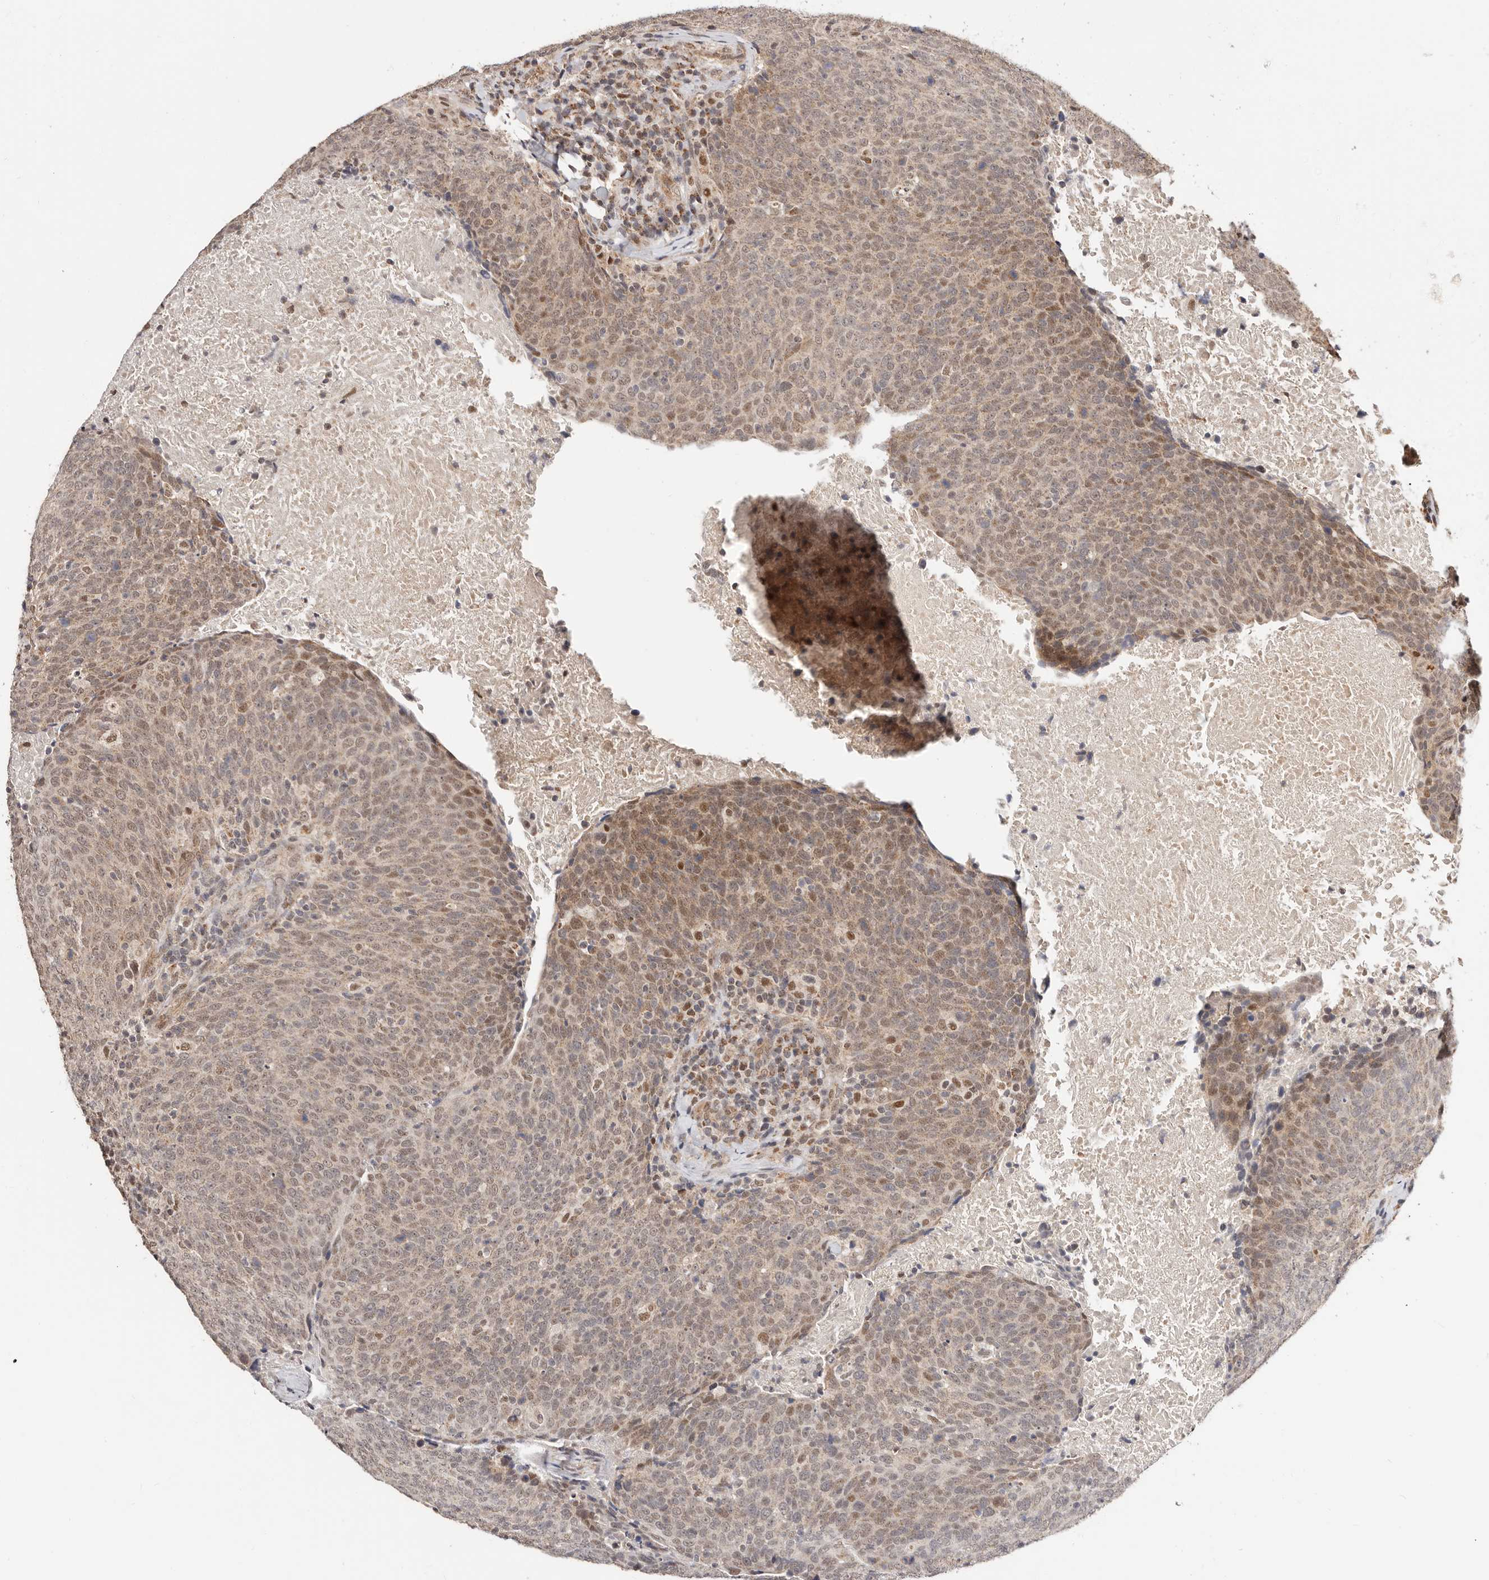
{"staining": {"intensity": "moderate", "quantity": ">75%", "location": "nuclear"}, "tissue": "head and neck cancer", "cell_type": "Tumor cells", "image_type": "cancer", "snomed": [{"axis": "morphology", "description": "Squamous cell carcinoma, NOS"}, {"axis": "morphology", "description": "Squamous cell carcinoma, metastatic, NOS"}, {"axis": "topography", "description": "Lymph node"}, {"axis": "topography", "description": "Head-Neck"}], "caption": "A medium amount of moderate nuclear staining is present in approximately >75% of tumor cells in head and neck squamous cell carcinoma tissue. Using DAB (brown) and hematoxylin (blue) stains, captured at high magnification using brightfield microscopy.", "gene": "CTNNBL1", "patient": {"sex": "male", "age": 62}}